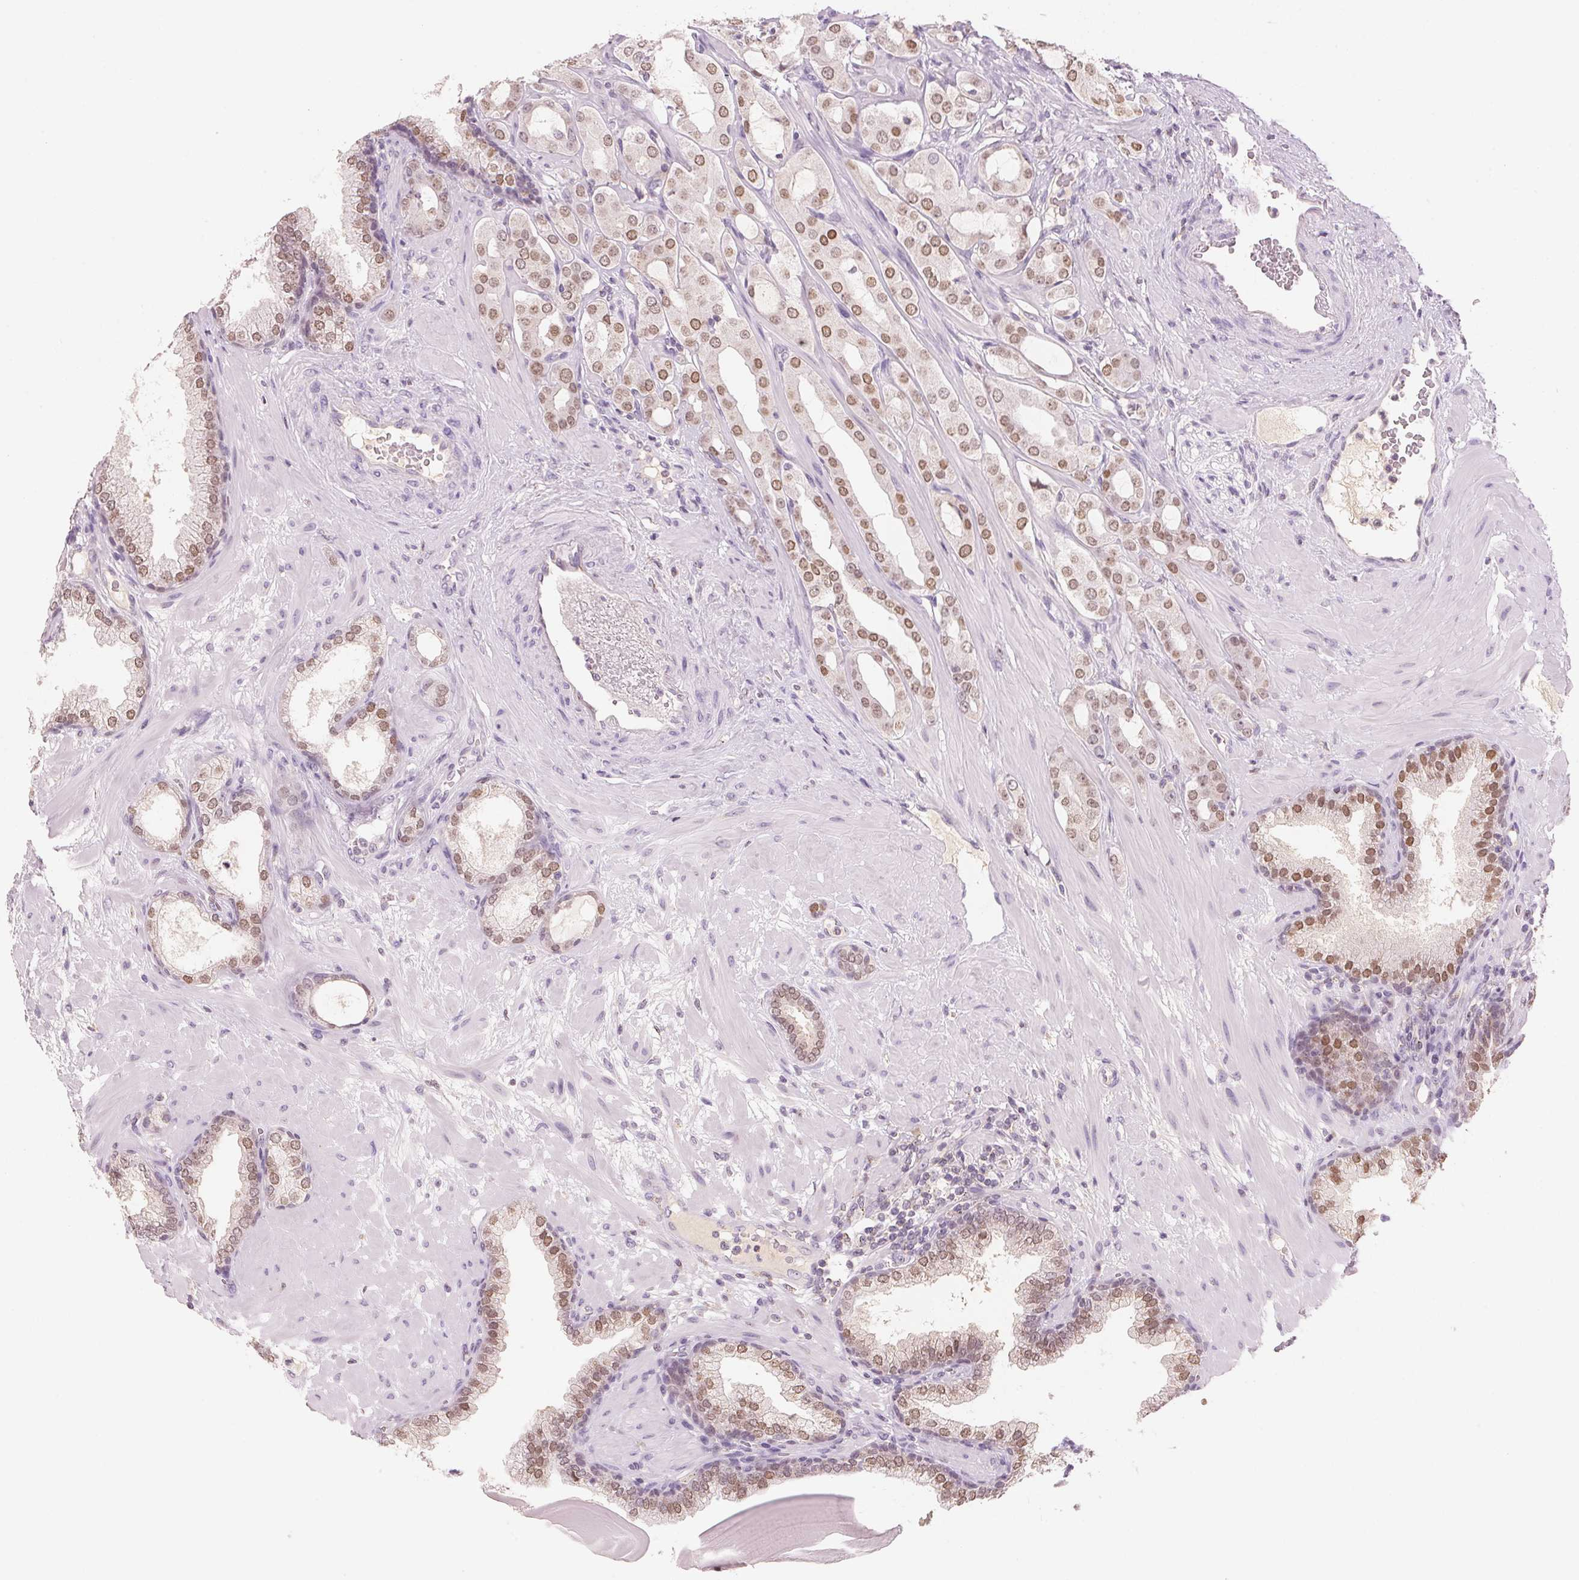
{"staining": {"intensity": "moderate", "quantity": ">75%", "location": "nuclear"}, "tissue": "prostate cancer", "cell_type": "Tumor cells", "image_type": "cancer", "snomed": [{"axis": "morphology", "description": "Adenocarcinoma, Low grade"}, {"axis": "topography", "description": "Prostate"}], "caption": "Brown immunohistochemical staining in adenocarcinoma (low-grade) (prostate) reveals moderate nuclear staining in approximately >75% of tumor cells.", "gene": "HOXB13", "patient": {"sex": "male", "age": 57}}